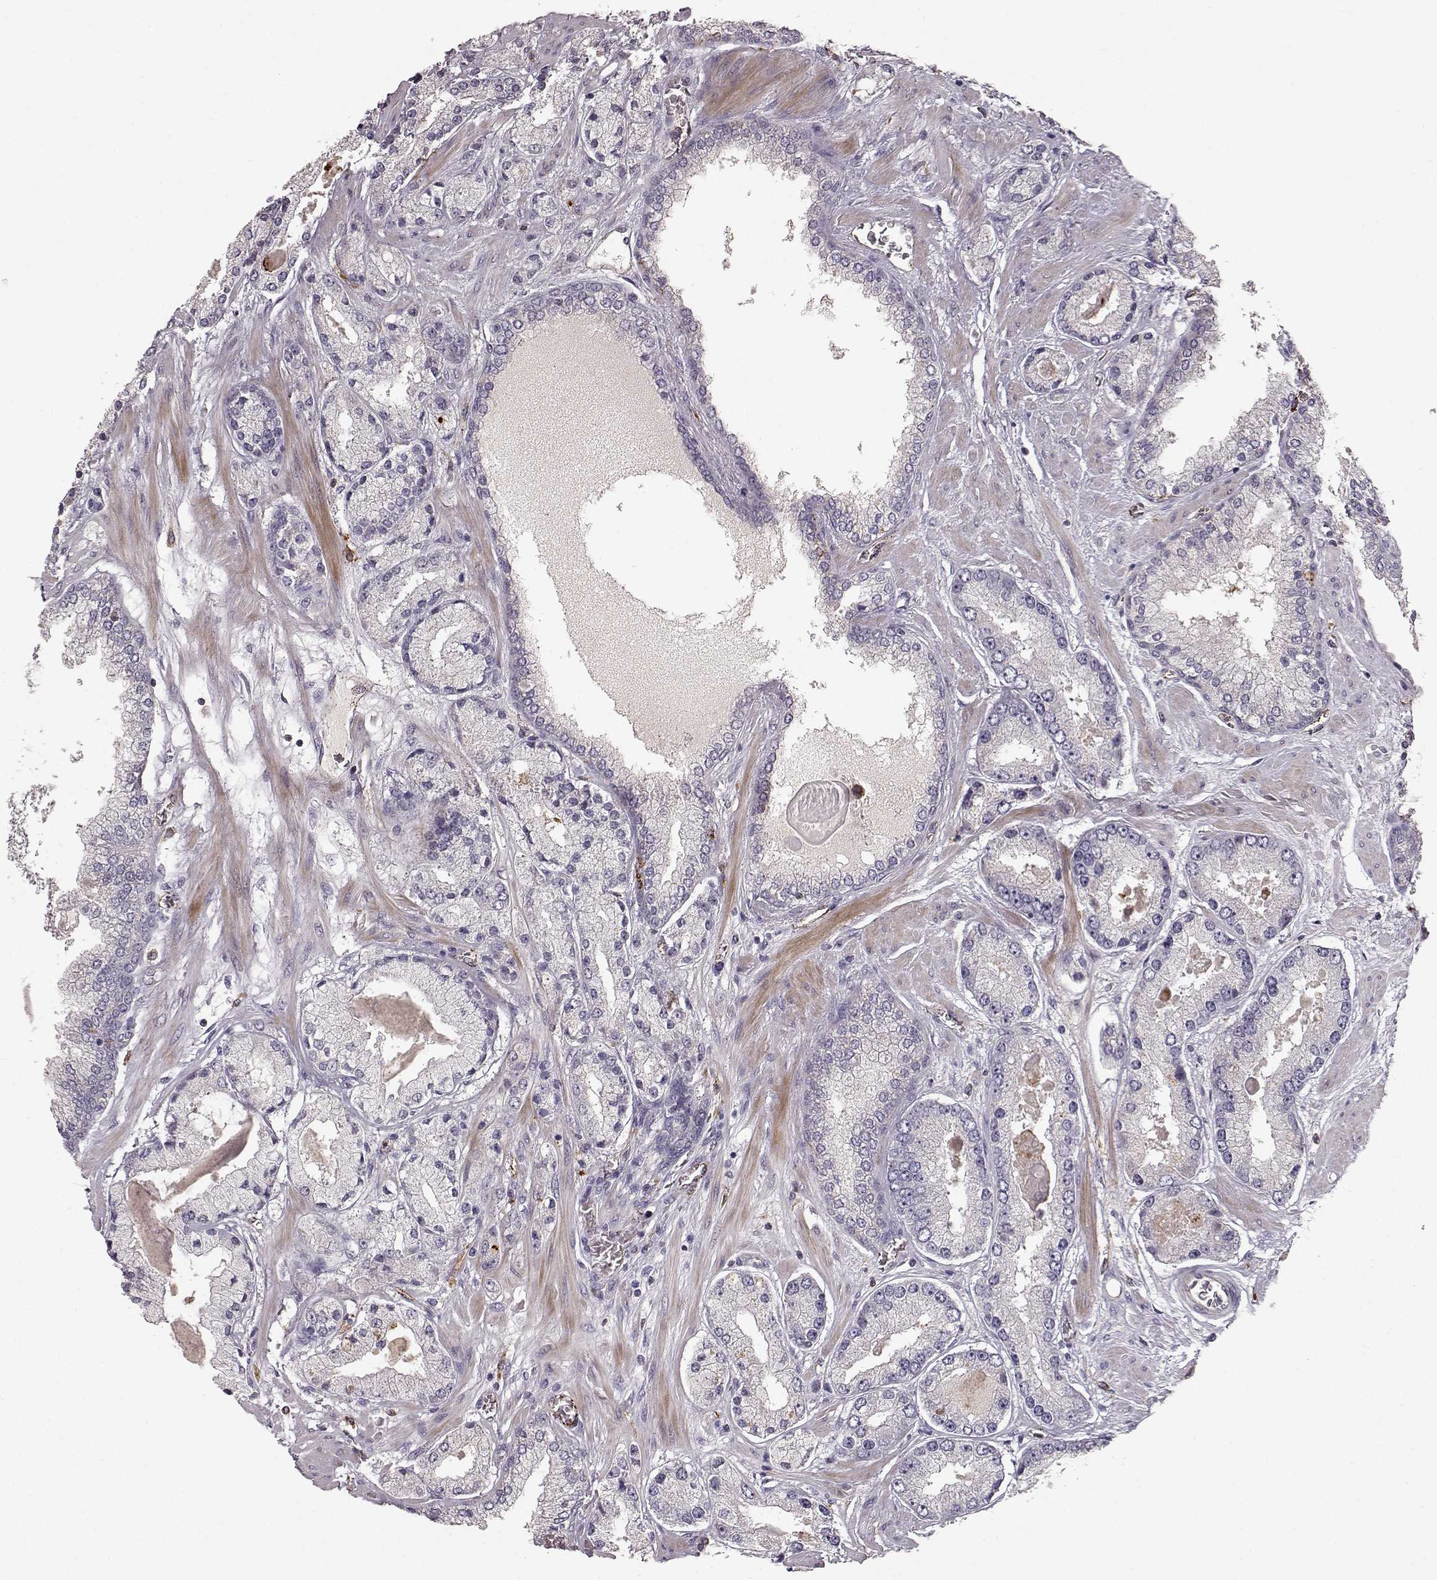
{"staining": {"intensity": "negative", "quantity": "none", "location": "none"}, "tissue": "prostate cancer", "cell_type": "Tumor cells", "image_type": "cancer", "snomed": [{"axis": "morphology", "description": "Adenocarcinoma, High grade"}, {"axis": "topography", "description": "Prostate"}], "caption": "Immunohistochemical staining of human prostate cancer (adenocarcinoma (high-grade)) shows no significant positivity in tumor cells.", "gene": "CCNF", "patient": {"sex": "male", "age": 67}}